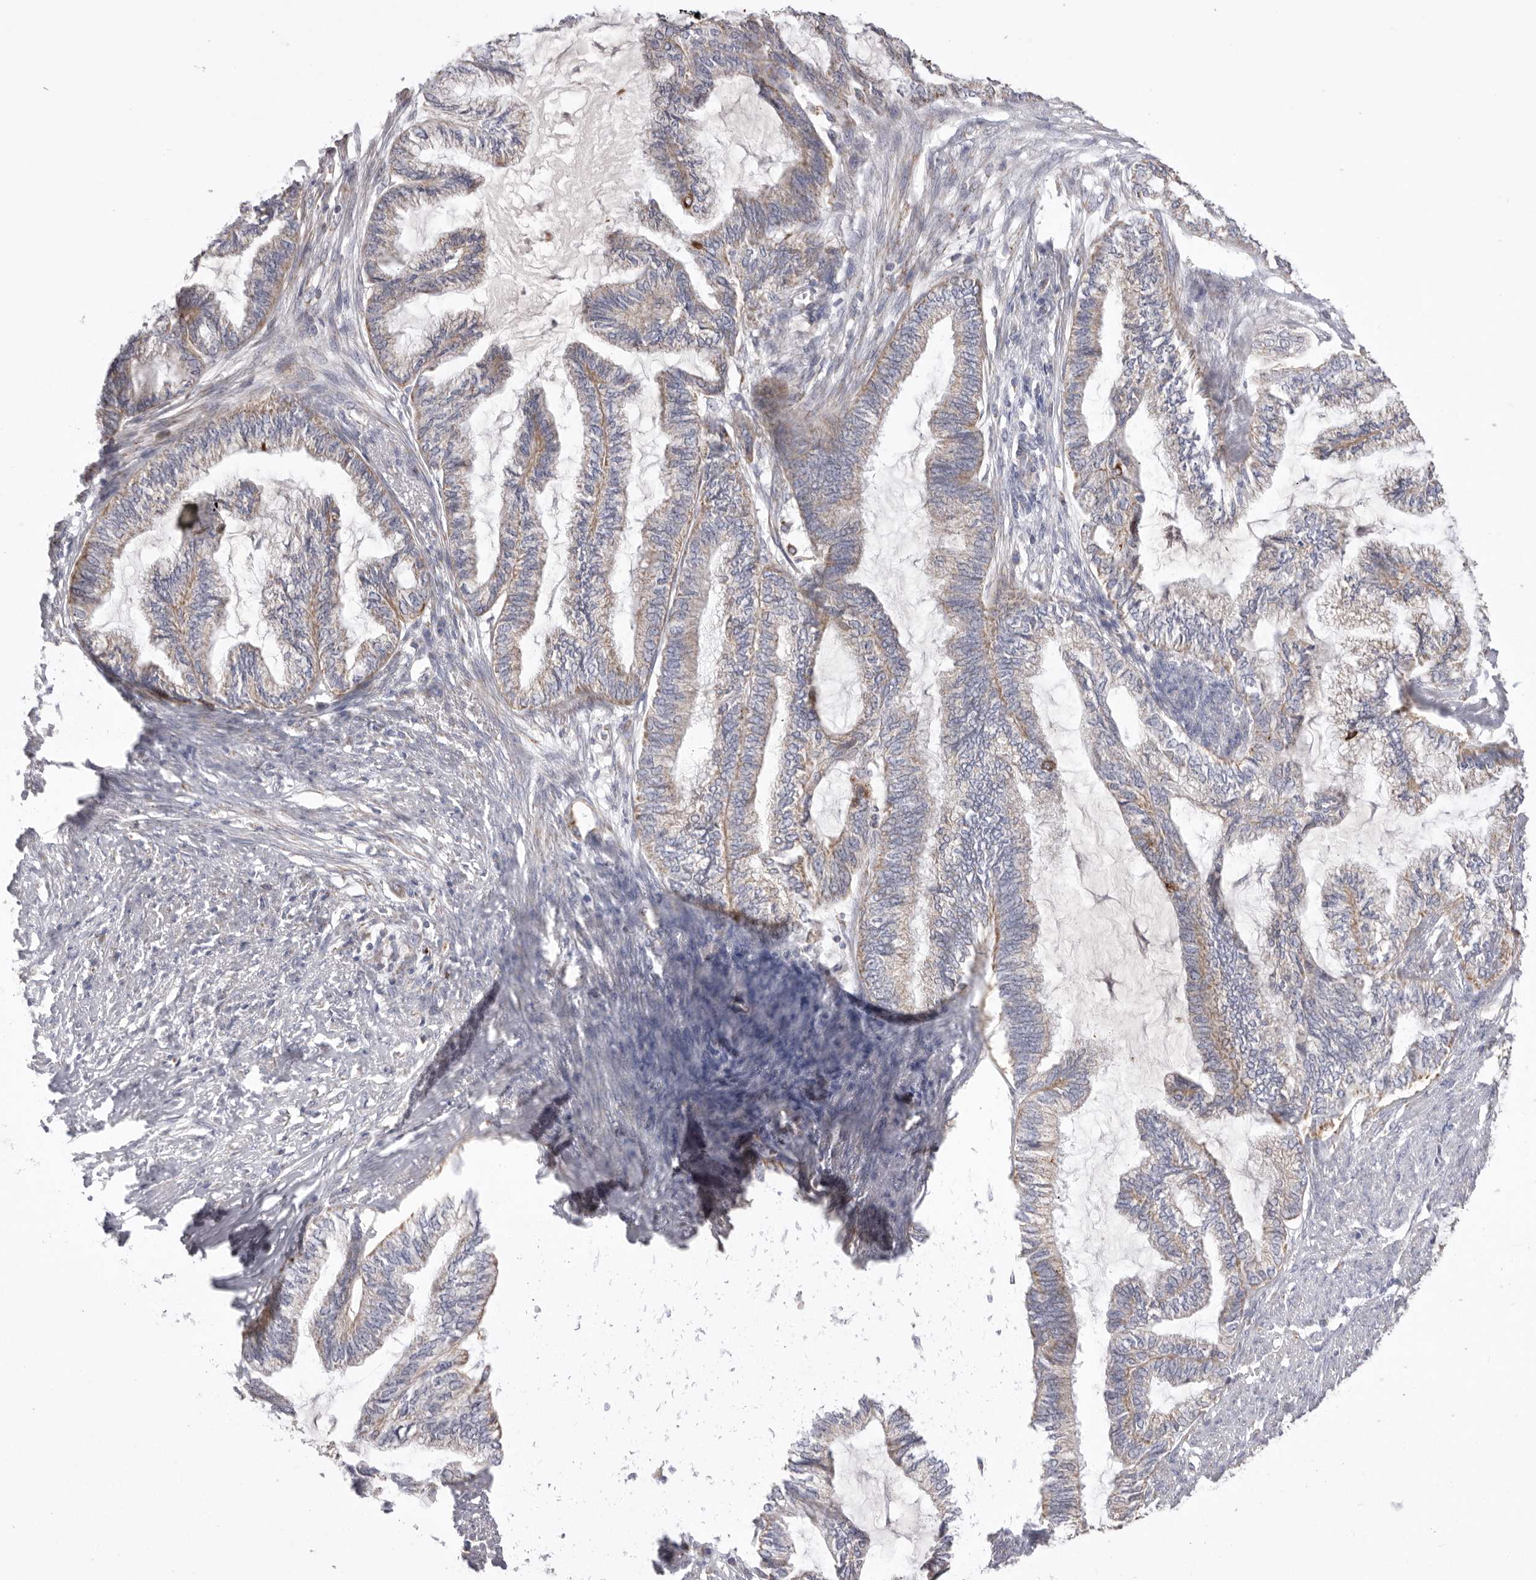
{"staining": {"intensity": "weak", "quantity": "25%-75%", "location": "cytoplasmic/membranous"}, "tissue": "endometrial cancer", "cell_type": "Tumor cells", "image_type": "cancer", "snomed": [{"axis": "morphology", "description": "Adenocarcinoma, NOS"}, {"axis": "topography", "description": "Endometrium"}], "caption": "Human endometrial adenocarcinoma stained for a protein (brown) exhibits weak cytoplasmic/membranous positive positivity in approximately 25%-75% of tumor cells.", "gene": "VDAC3", "patient": {"sex": "female", "age": 86}}